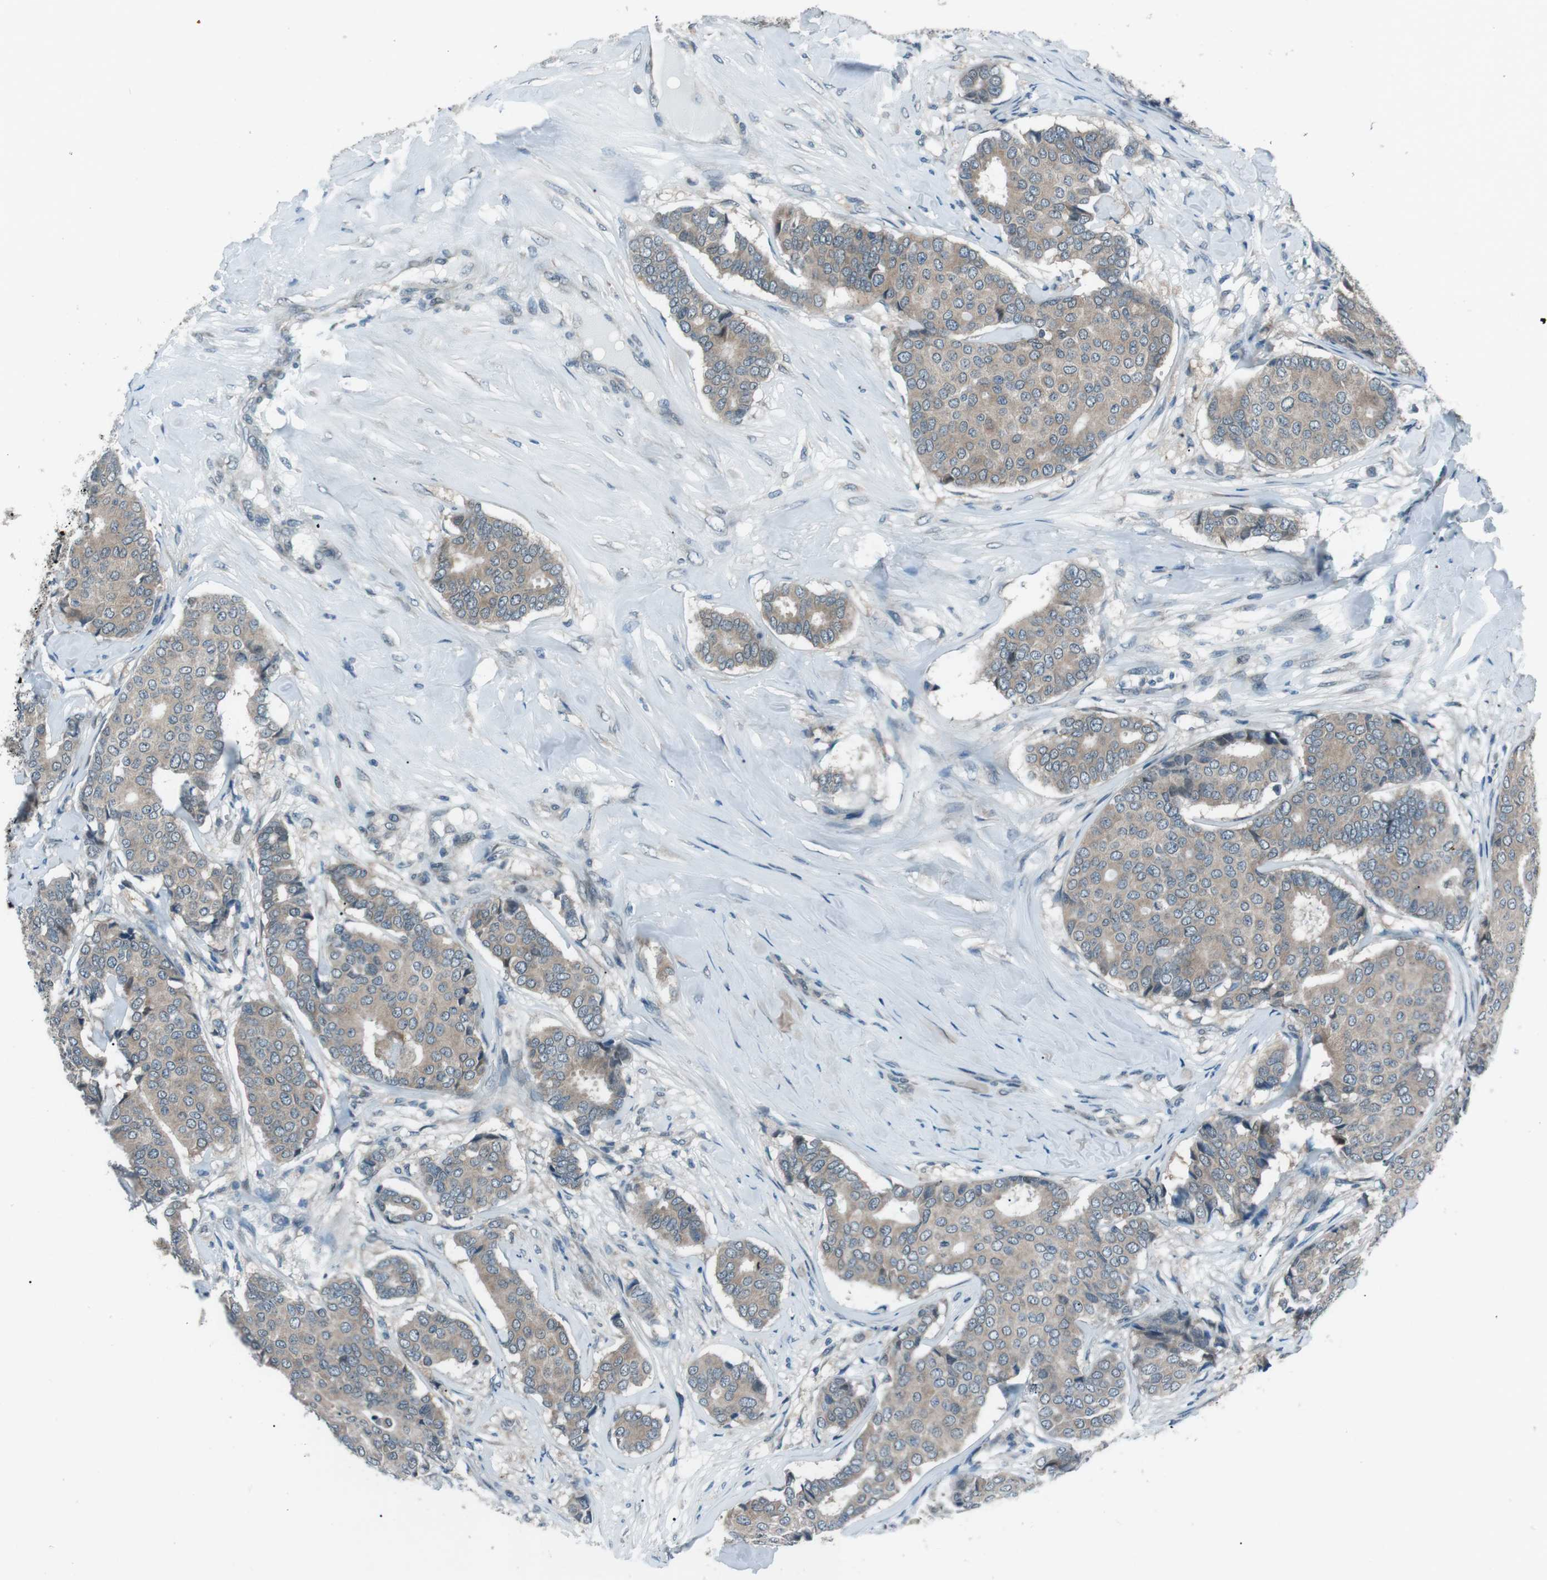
{"staining": {"intensity": "weak", "quantity": ">75%", "location": "cytoplasmic/membranous"}, "tissue": "breast cancer", "cell_type": "Tumor cells", "image_type": "cancer", "snomed": [{"axis": "morphology", "description": "Duct carcinoma"}, {"axis": "topography", "description": "Breast"}], "caption": "DAB (3,3'-diaminobenzidine) immunohistochemical staining of breast cancer displays weak cytoplasmic/membranous protein staining in about >75% of tumor cells.", "gene": "LRIG2", "patient": {"sex": "female", "age": 75}}